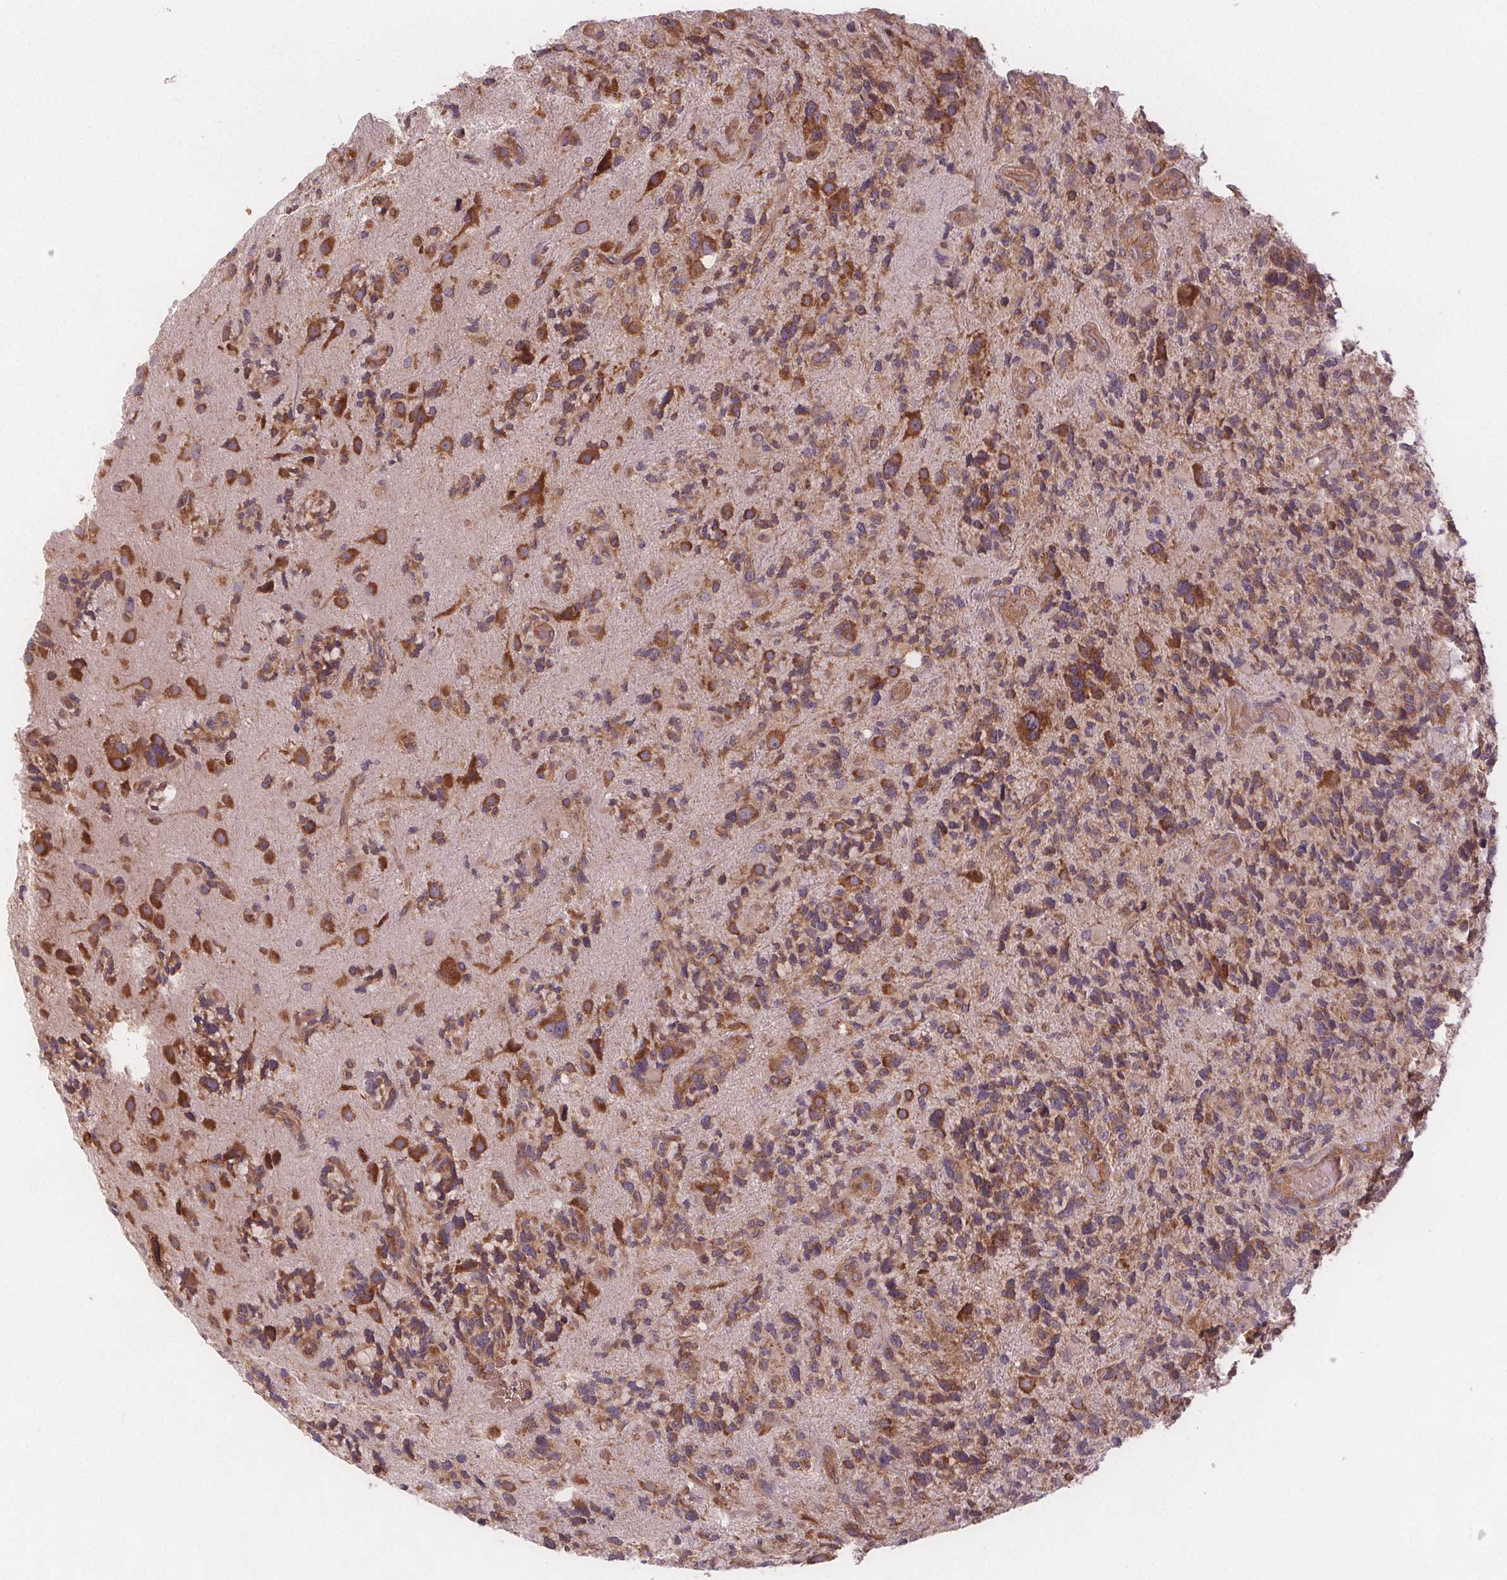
{"staining": {"intensity": "moderate", "quantity": ">75%", "location": "cytoplasmic/membranous"}, "tissue": "glioma", "cell_type": "Tumor cells", "image_type": "cancer", "snomed": [{"axis": "morphology", "description": "Glioma, malignant, High grade"}, {"axis": "topography", "description": "Brain"}], "caption": "Immunohistochemistry micrograph of glioma stained for a protein (brown), which exhibits medium levels of moderate cytoplasmic/membranous expression in approximately >75% of tumor cells.", "gene": "EIF3D", "patient": {"sex": "female", "age": 71}}